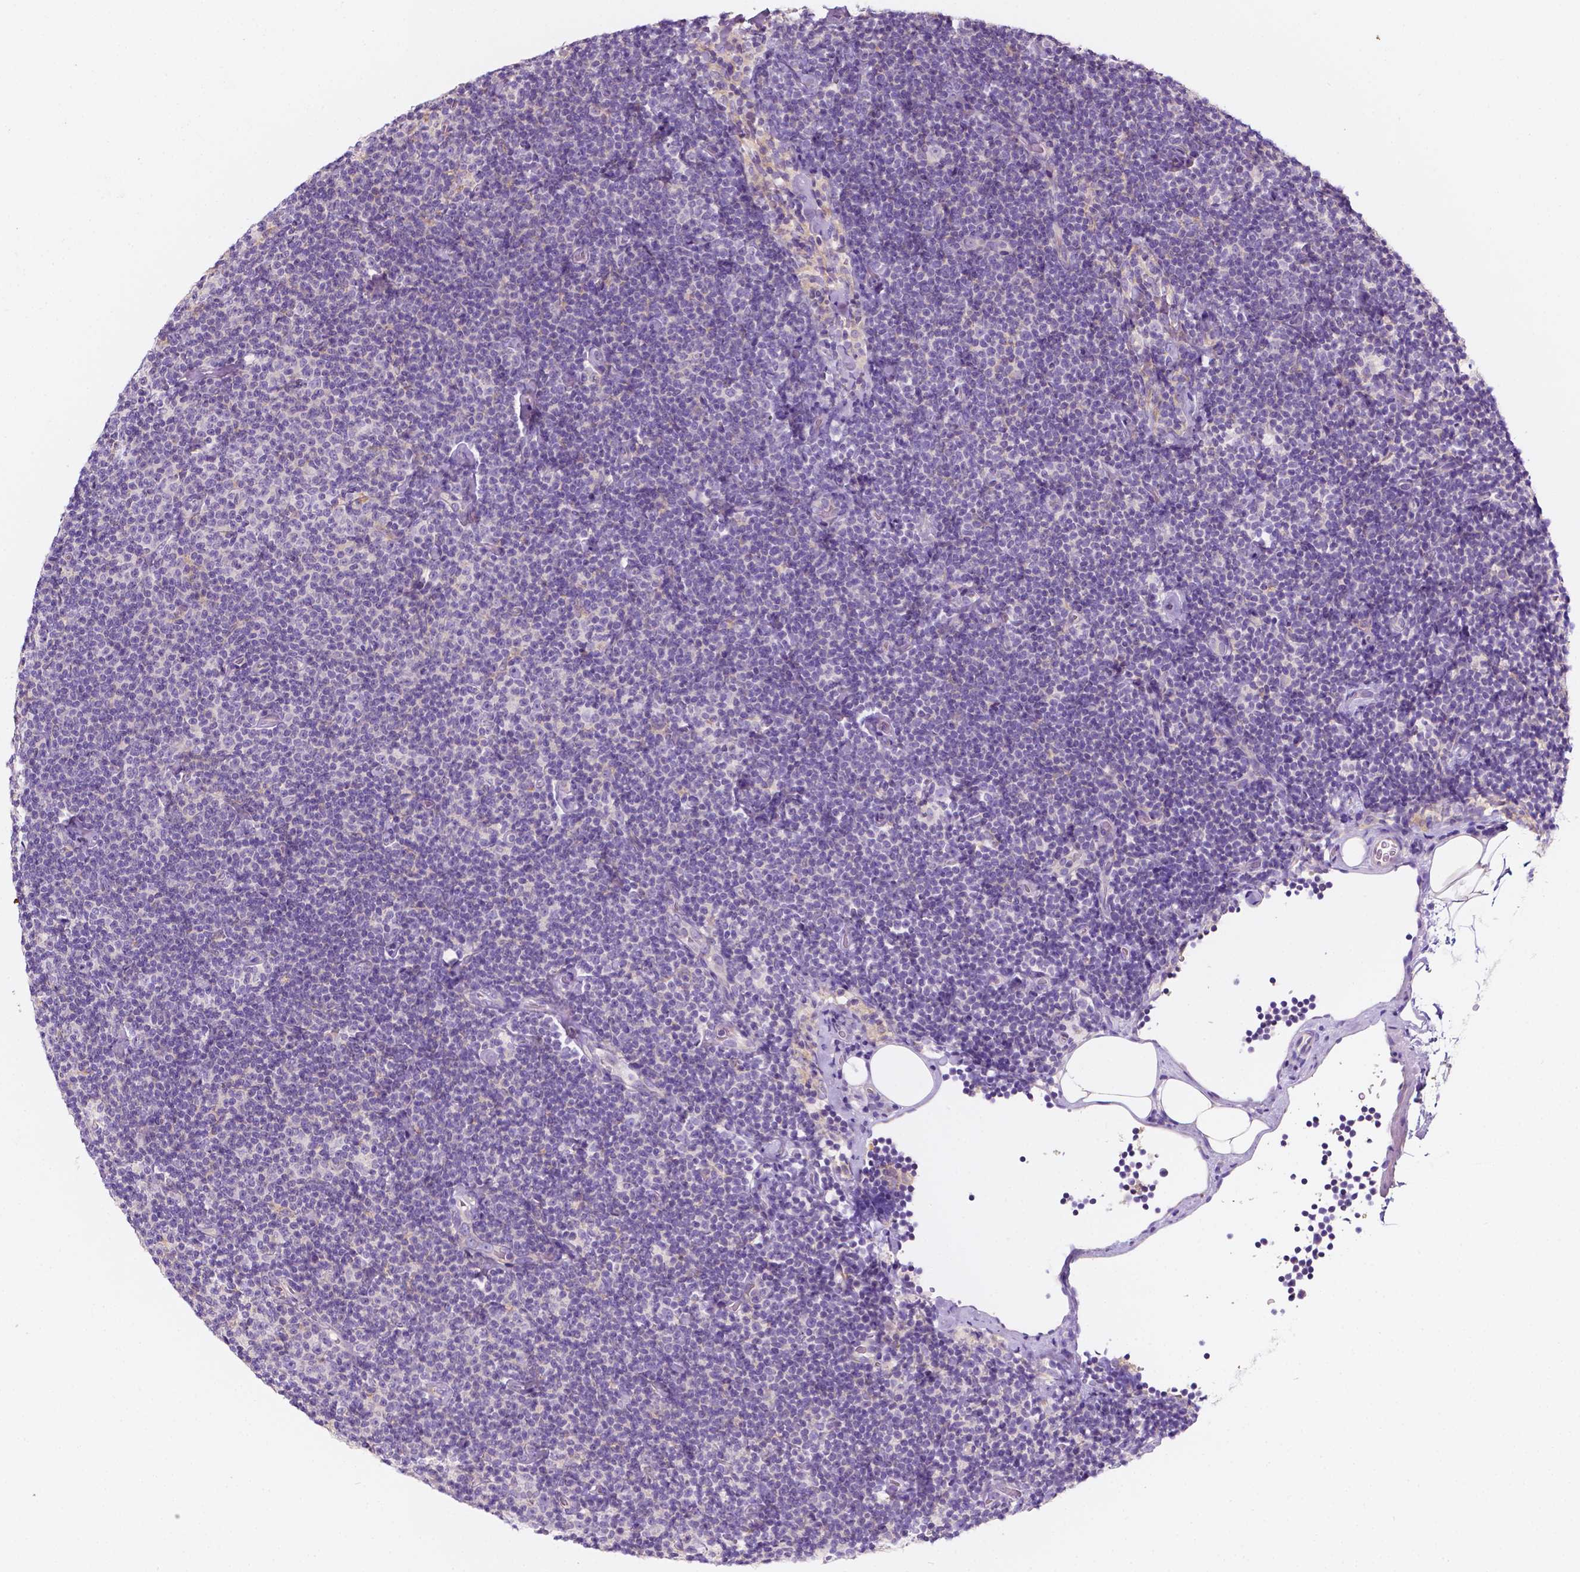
{"staining": {"intensity": "negative", "quantity": "none", "location": "none"}, "tissue": "lymphoma", "cell_type": "Tumor cells", "image_type": "cancer", "snomed": [{"axis": "morphology", "description": "Malignant lymphoma, non-Hodgkin's type, Low grade"}, {"axis": "topography", "description": "Lymph node"}], "caption": "IHC histopathology image of human malignant lymphoma, non-Hodgkin's type (low-grade) stained for a protein (brown), which demonstrates no positivity in tumor cells.", "gene": "SIRT2", "patient": {"sex": "male", "age": 81}}